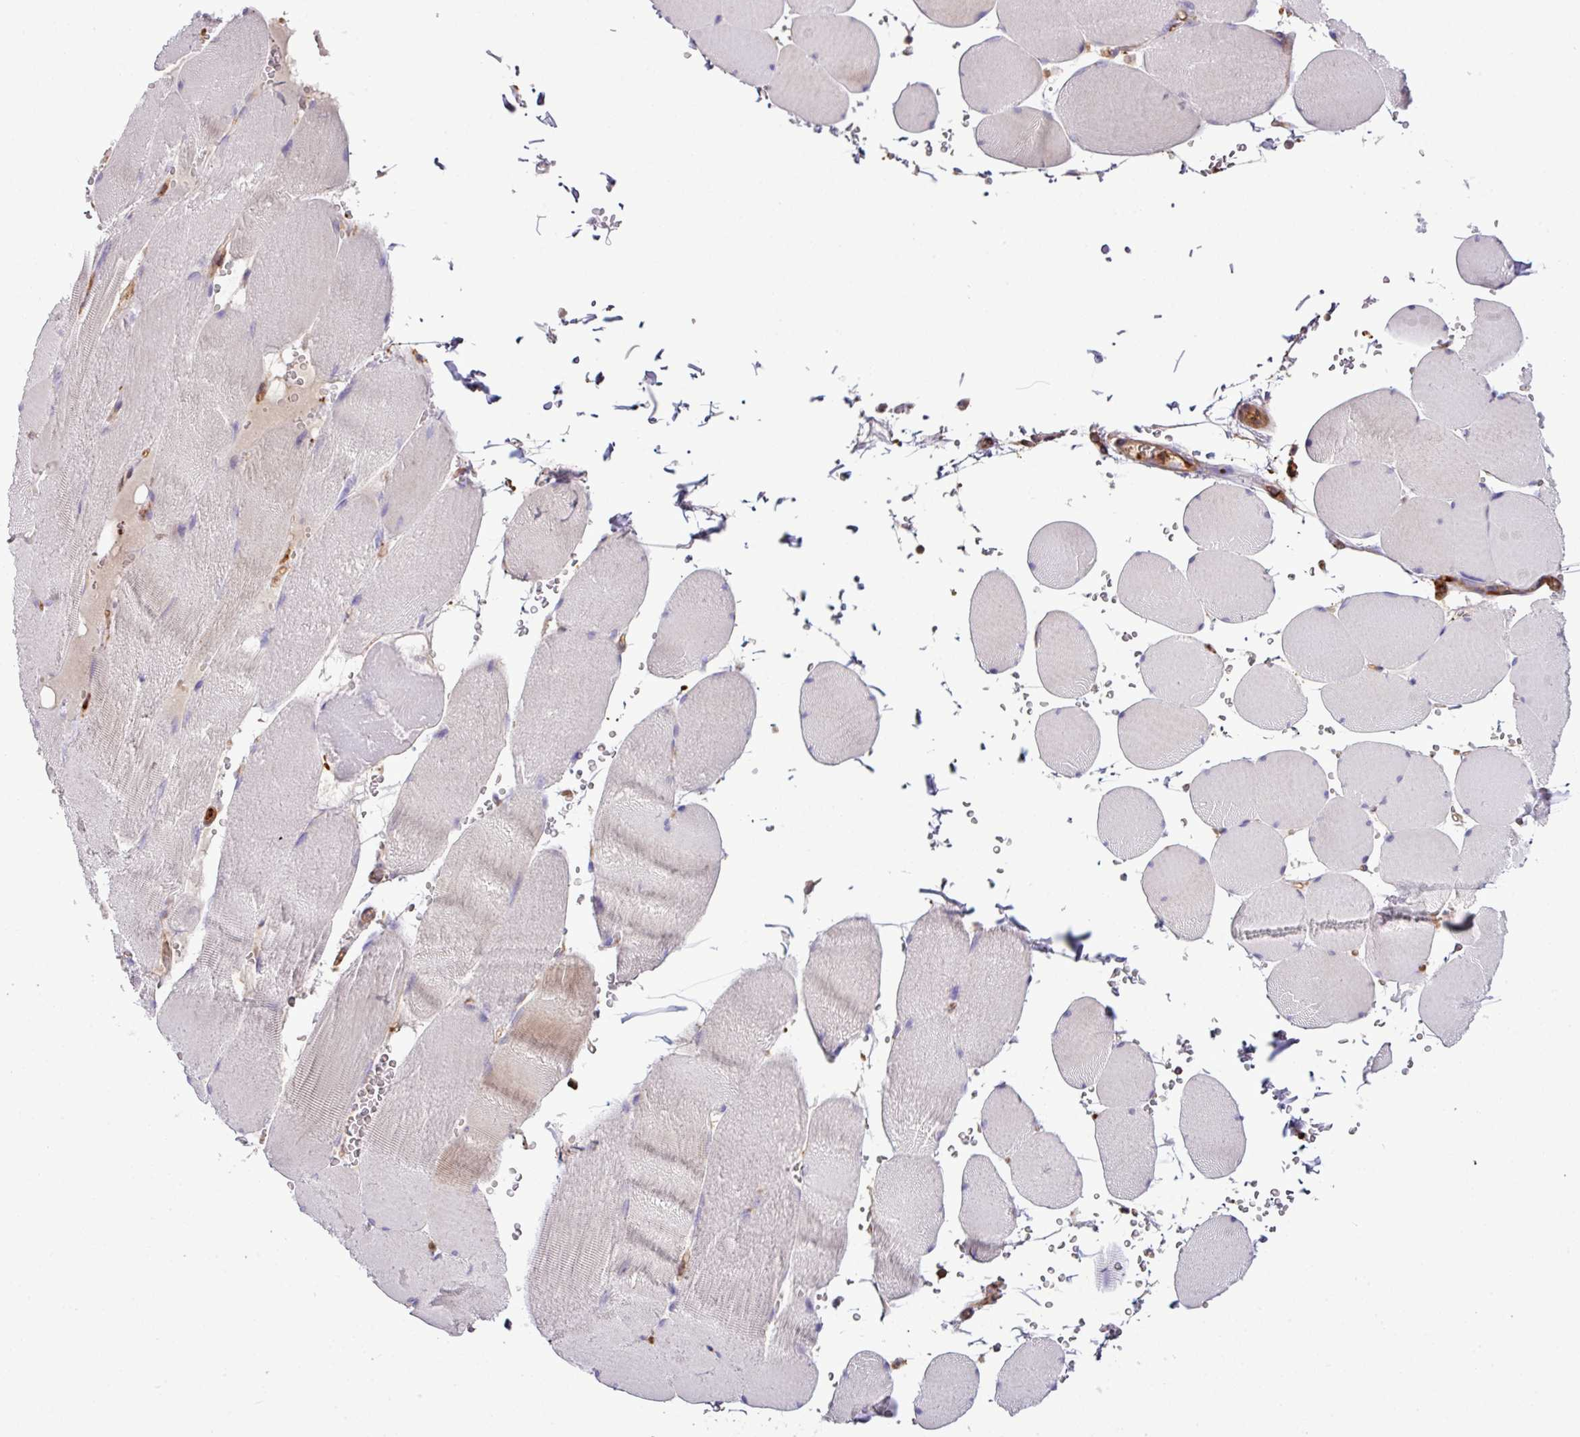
{"staining": {"intensity": "weak", "quantity": "<25%", "location": "cytoplasmic/membranous"}, "tissue": "skeletal muscle", "cell_type": "Myocytes", "image_type": "normal", "snomed": [{"axis": "morphology", "description": "Normal tissue, NOS"}, {"axis": "topography", "description": "Skeletal muscle"}, {"axis": "topography", "description": "Head-Neck"}], "caption": "An immunohistochemistry photomicrograph of benign skeletal muscle is shown. There is no staining in myocytes of skeletal muscle.", "gene": "PGAP6", "patient": {"sex": "male", "age": 66}}